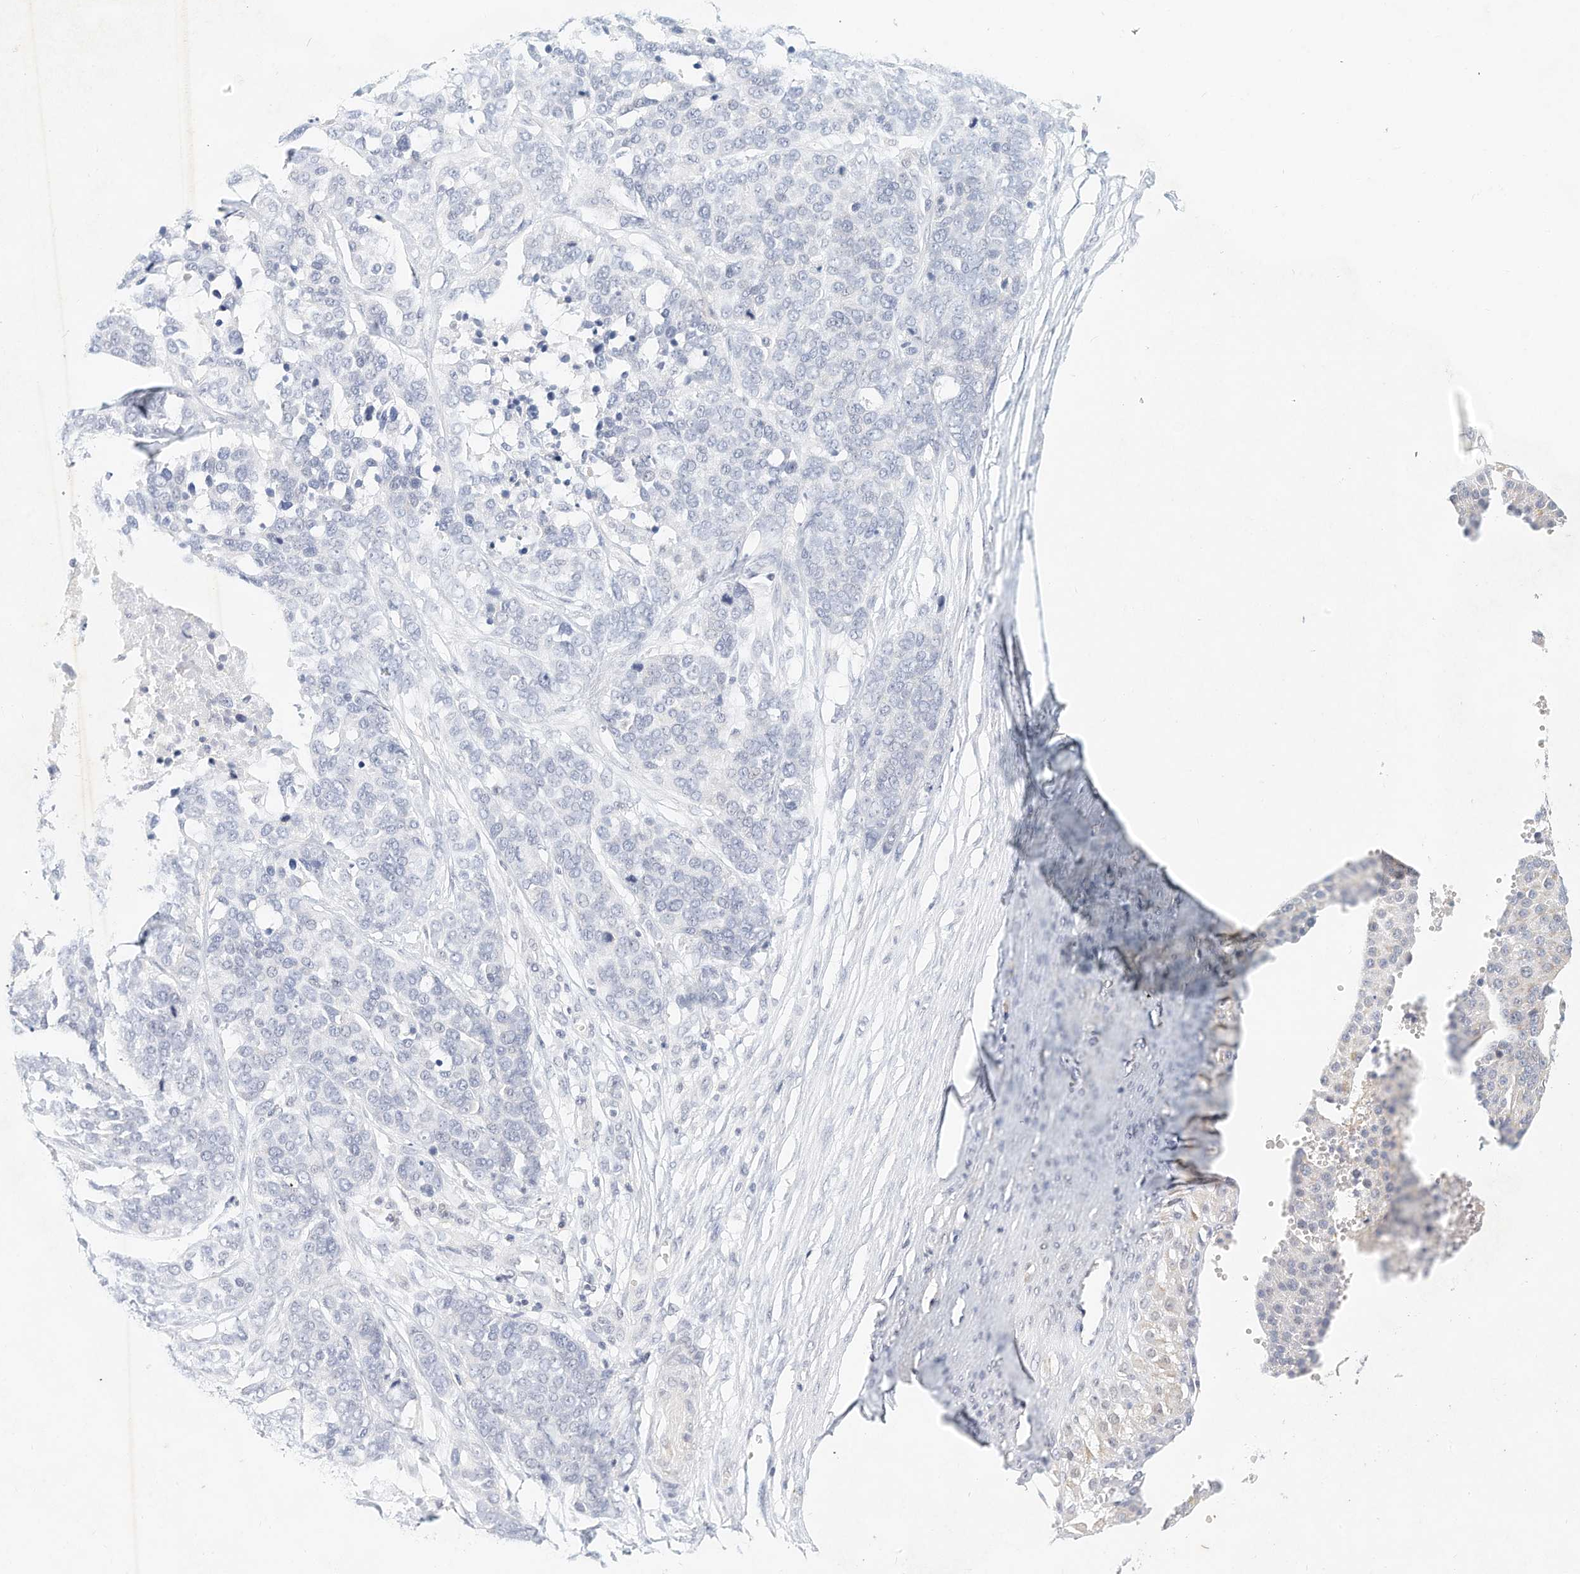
{"staining": {"intensity": "negative", "quantity": "none", "location": "none"}, "tissue": "ovarian cancer", "cell_type": "Tumor cells", "image_type": "cancer", "snomed": [{"axis": "morphology", "description": "Cystadenocarcinoma, serous, NOS"}, {"axis": "topography", "description": "Ovary"}], "caption": "DAB (3,3'-diaminobenzidine) immunohistochemical staining of ovarian serous cystadenocarcinoma exhibits no significant staining in tumor cells.", "gene": "MICAL1", "patient": {"sex": "female", "age": 44}}